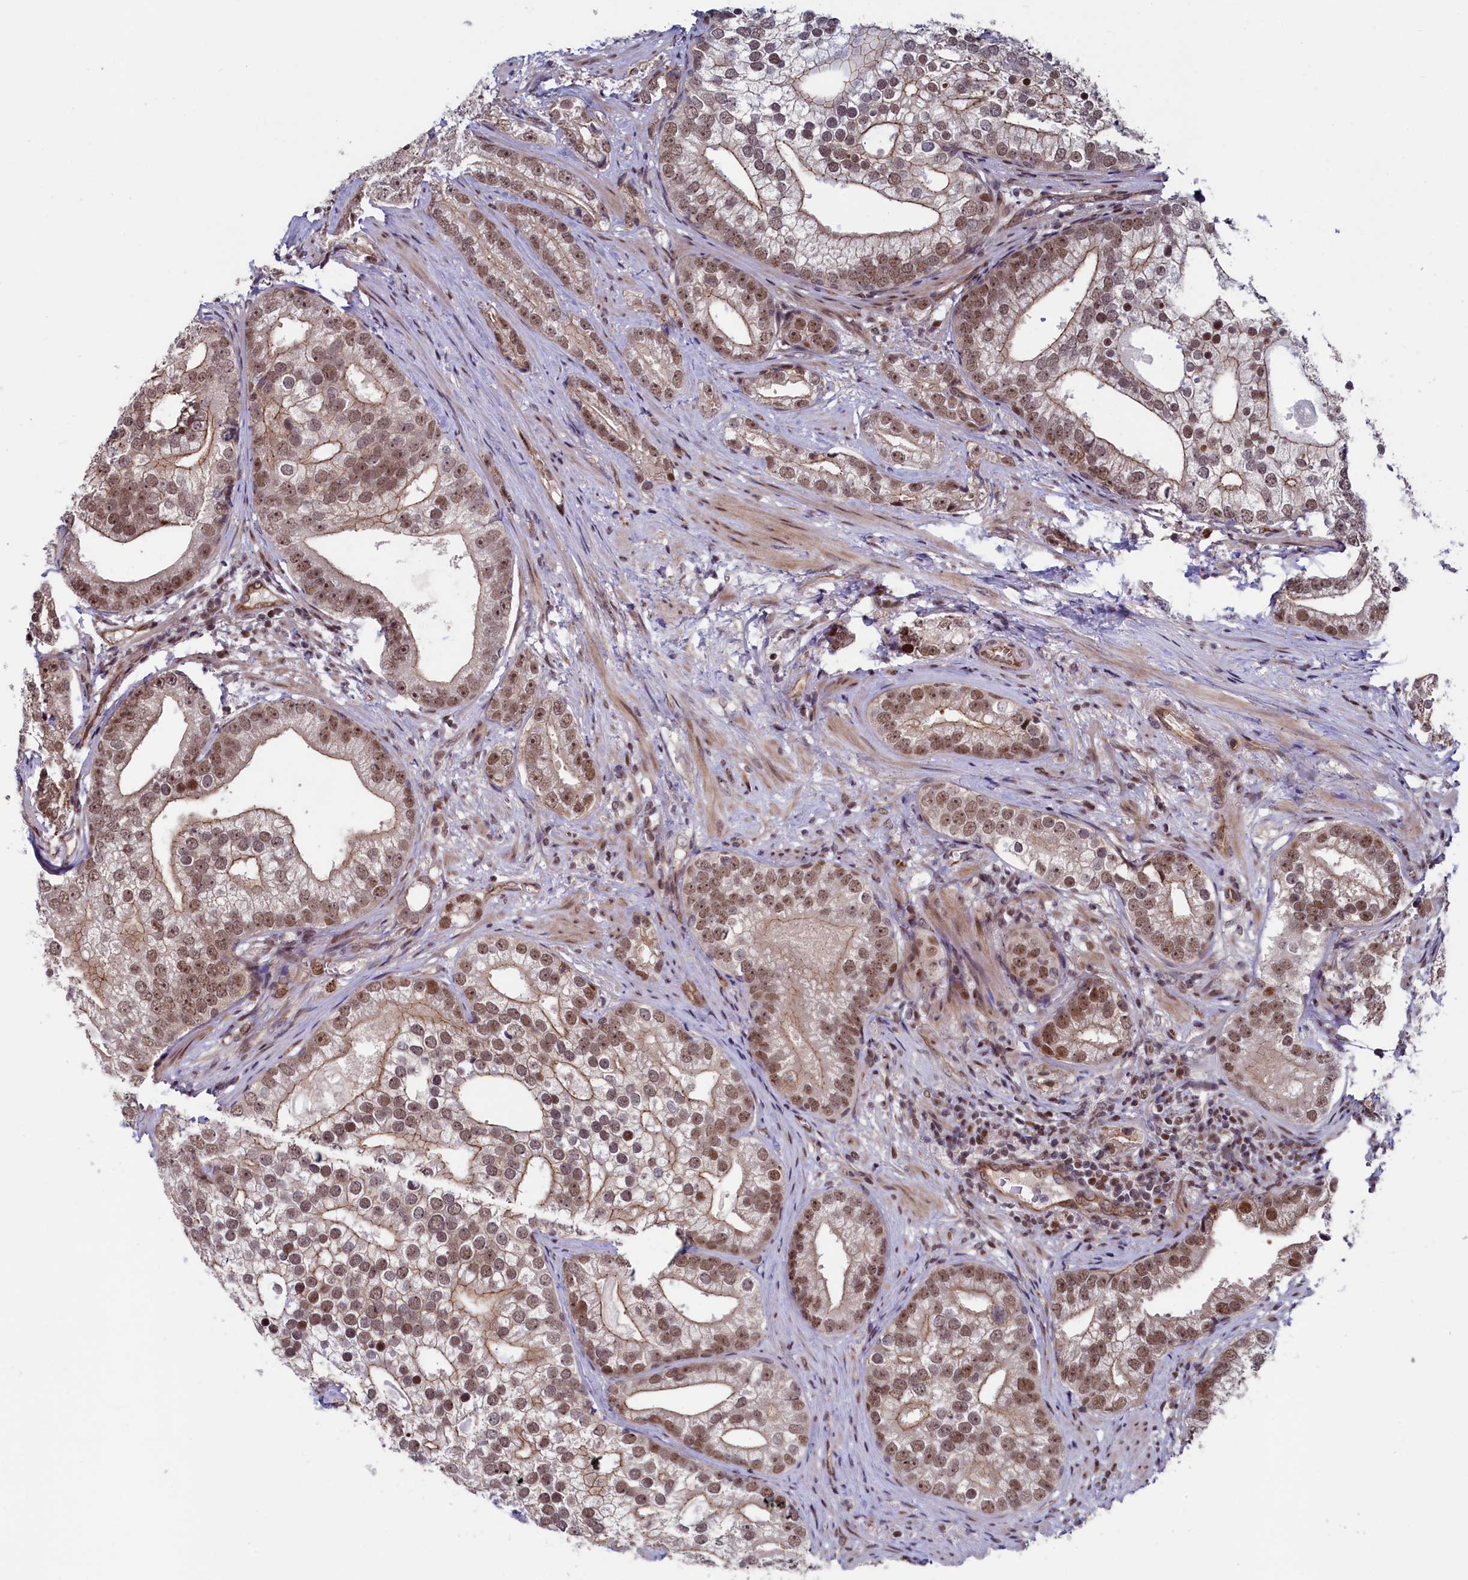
{"staining": {"intensity": "moderate", "quantity": ">75%", "location": "cytoplasmic/membranous,nuclear"}, "tissue": "prostate cancer", "cell_type": "Tumor cells", "image_type": "cancer", "snomed": [{"axis": "morphology", "description": "Adenocarcinoma, High grade"}, {"axis": "topography", "description": "Prostate"}], "caption": "Immunohistochemistry of human prostate cancer displays medium levels of moderate cytoplasmic/membranous and nuclear expression in approximately >75% of tumor cells. The staining was performed using DAB to visualize the protein expression in brown, while the nuclei were stained in blue with hematoxylin (Magnification: 20x).", "gene": "LEO1", "patient": {"sex": "male", "age": 75}}